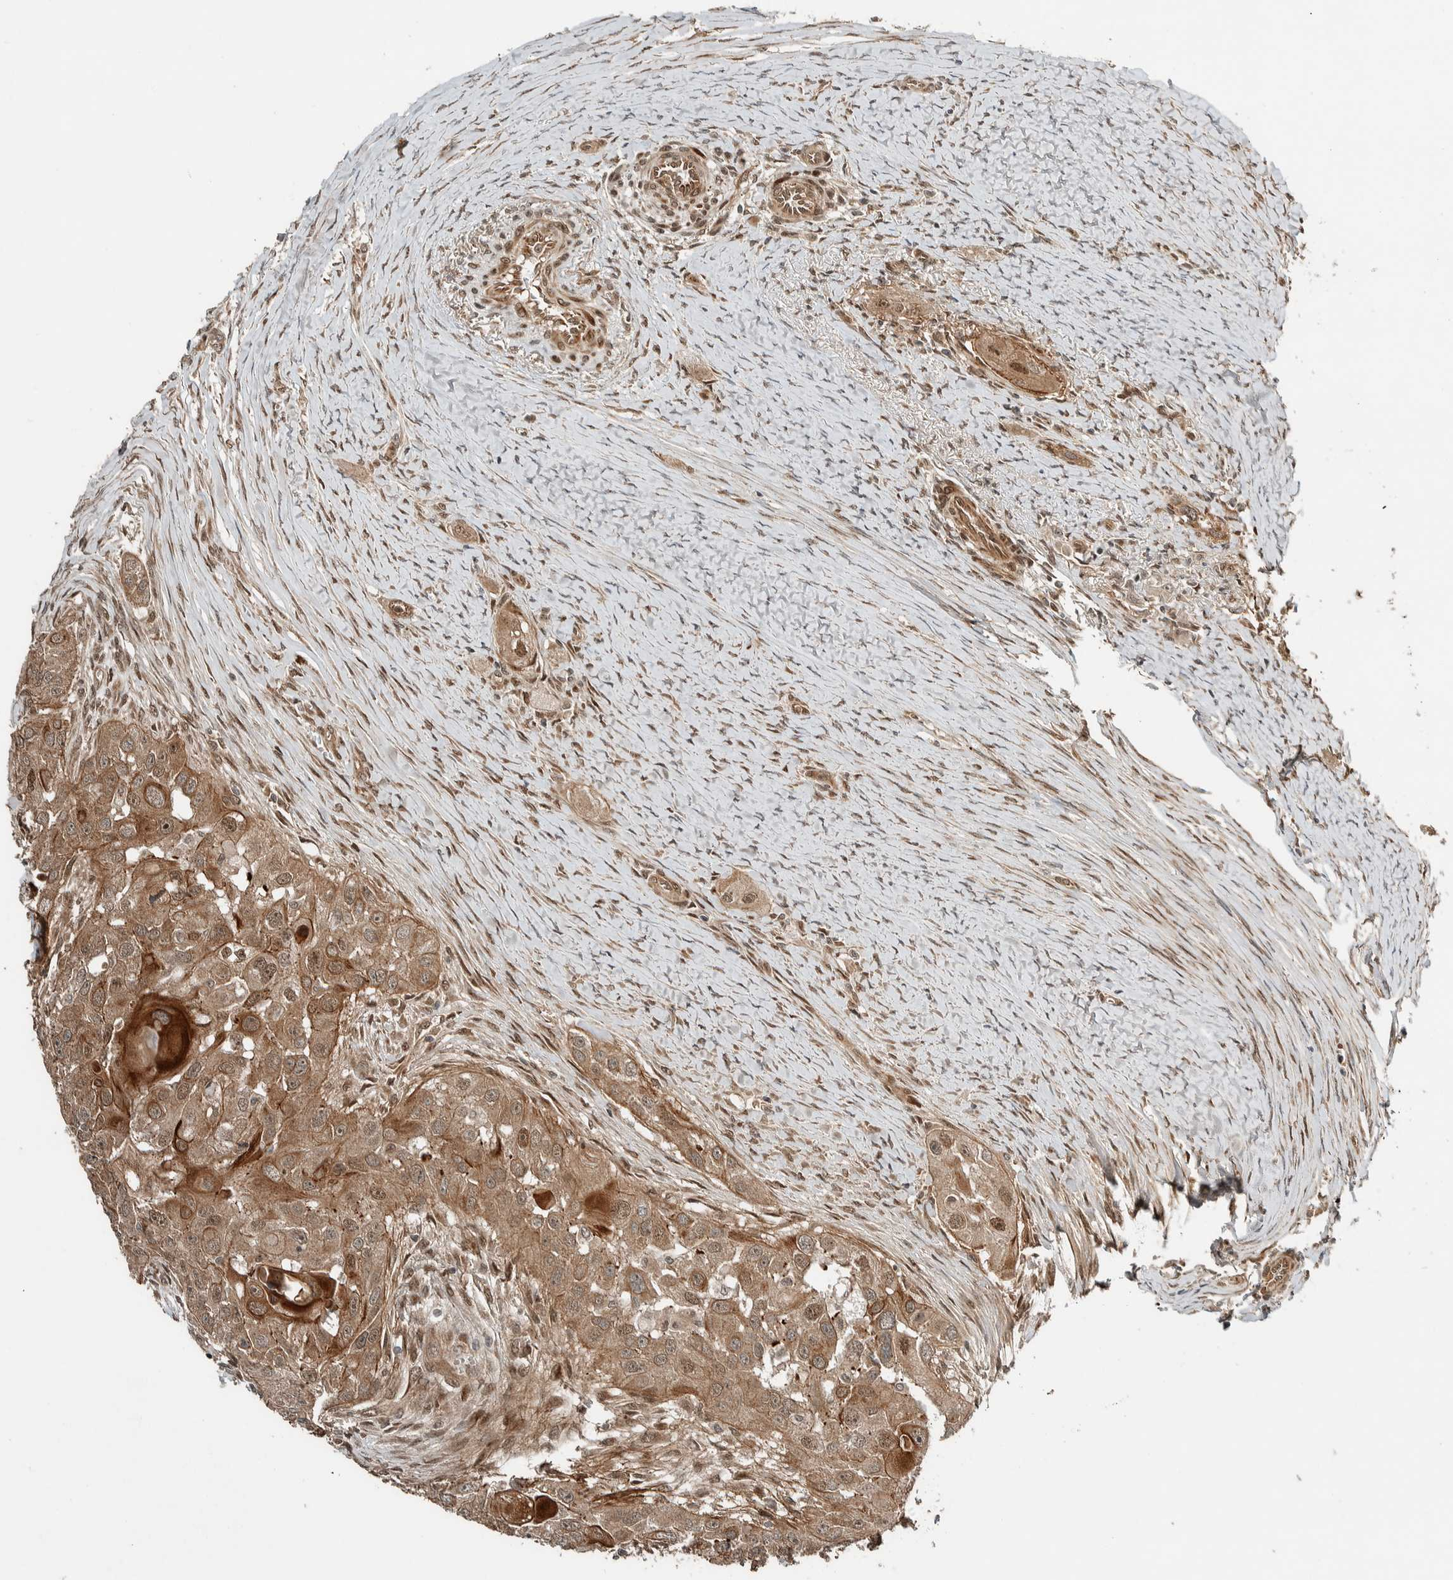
{"staining": {"intensity": "moderate", "quantity": ">75%", "location": "cytoplasmic/membranous,nuclear"}, "tissue": "head and neck cancer", "cell_type": "Tumor cells", "image_type": "cancer", "snomed": [{"axis": "morphology", "description": "Normal tissue, NOS"}, {"axis": "morphology", "description": "Squamous cell carcinoma, NOS"}, {"axis": "topography", "description": "Skeletal muscle"}, {"axis": "topography", "description": "Head-Neck"}], "caption": "Squamous cell carcinoma (head and neck) stained for a protein reveals moderate cytoplasmic/membranous and nuclear positivity in tumor cells. Immunohistochemistry stains the protein of interest in brown and the nuclei are stained blue.", "gene": "STXBP4", "patient": {"sex": "male", "age": 51}}